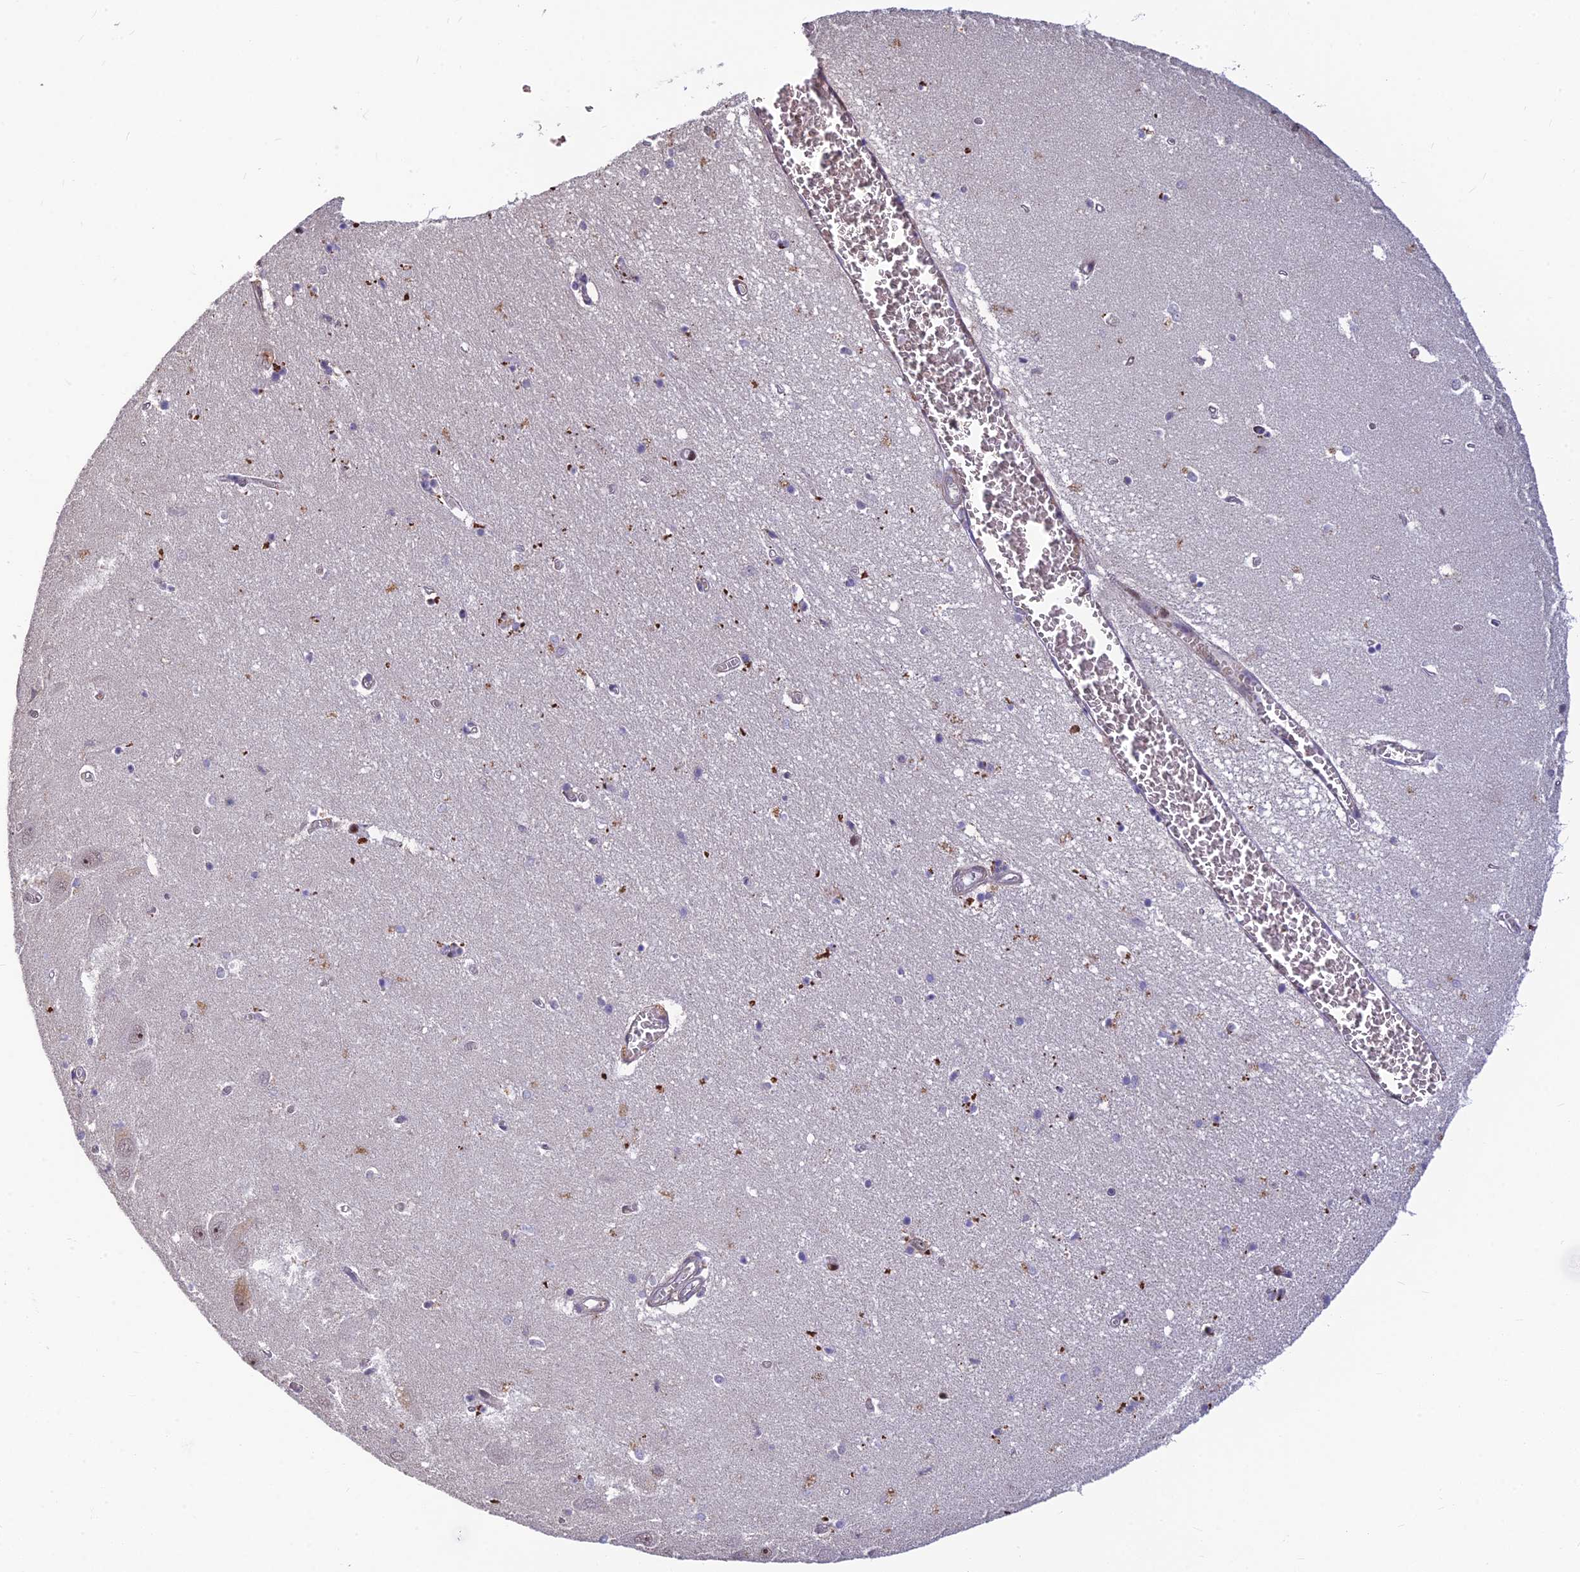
{"staining": {"intensity": "weak", "quantity": "<25%", "location": "cytoplasmic/membranous"}, "tissue": "hippocampus", "cell_type": "Glial cells", "image_type": "normal", "snomed": [{"axis": "morphology", "description": "Normal tissue, NOS"}, {"axis": "topography", "description": "Hippocampus"}], "caption": "This image is of unremarkable hippocampus stained with IHC to label a protein in brown with the nuclei are counter-stained blue. There is no staining in glial cells. Brightfield microscopy of immunohistochemistry stained with DAB (brown) and hematoxylin (blue), captured at high magnification.", "gene": "UFSP2", "patient": {"sex": "female", "age": 64}}